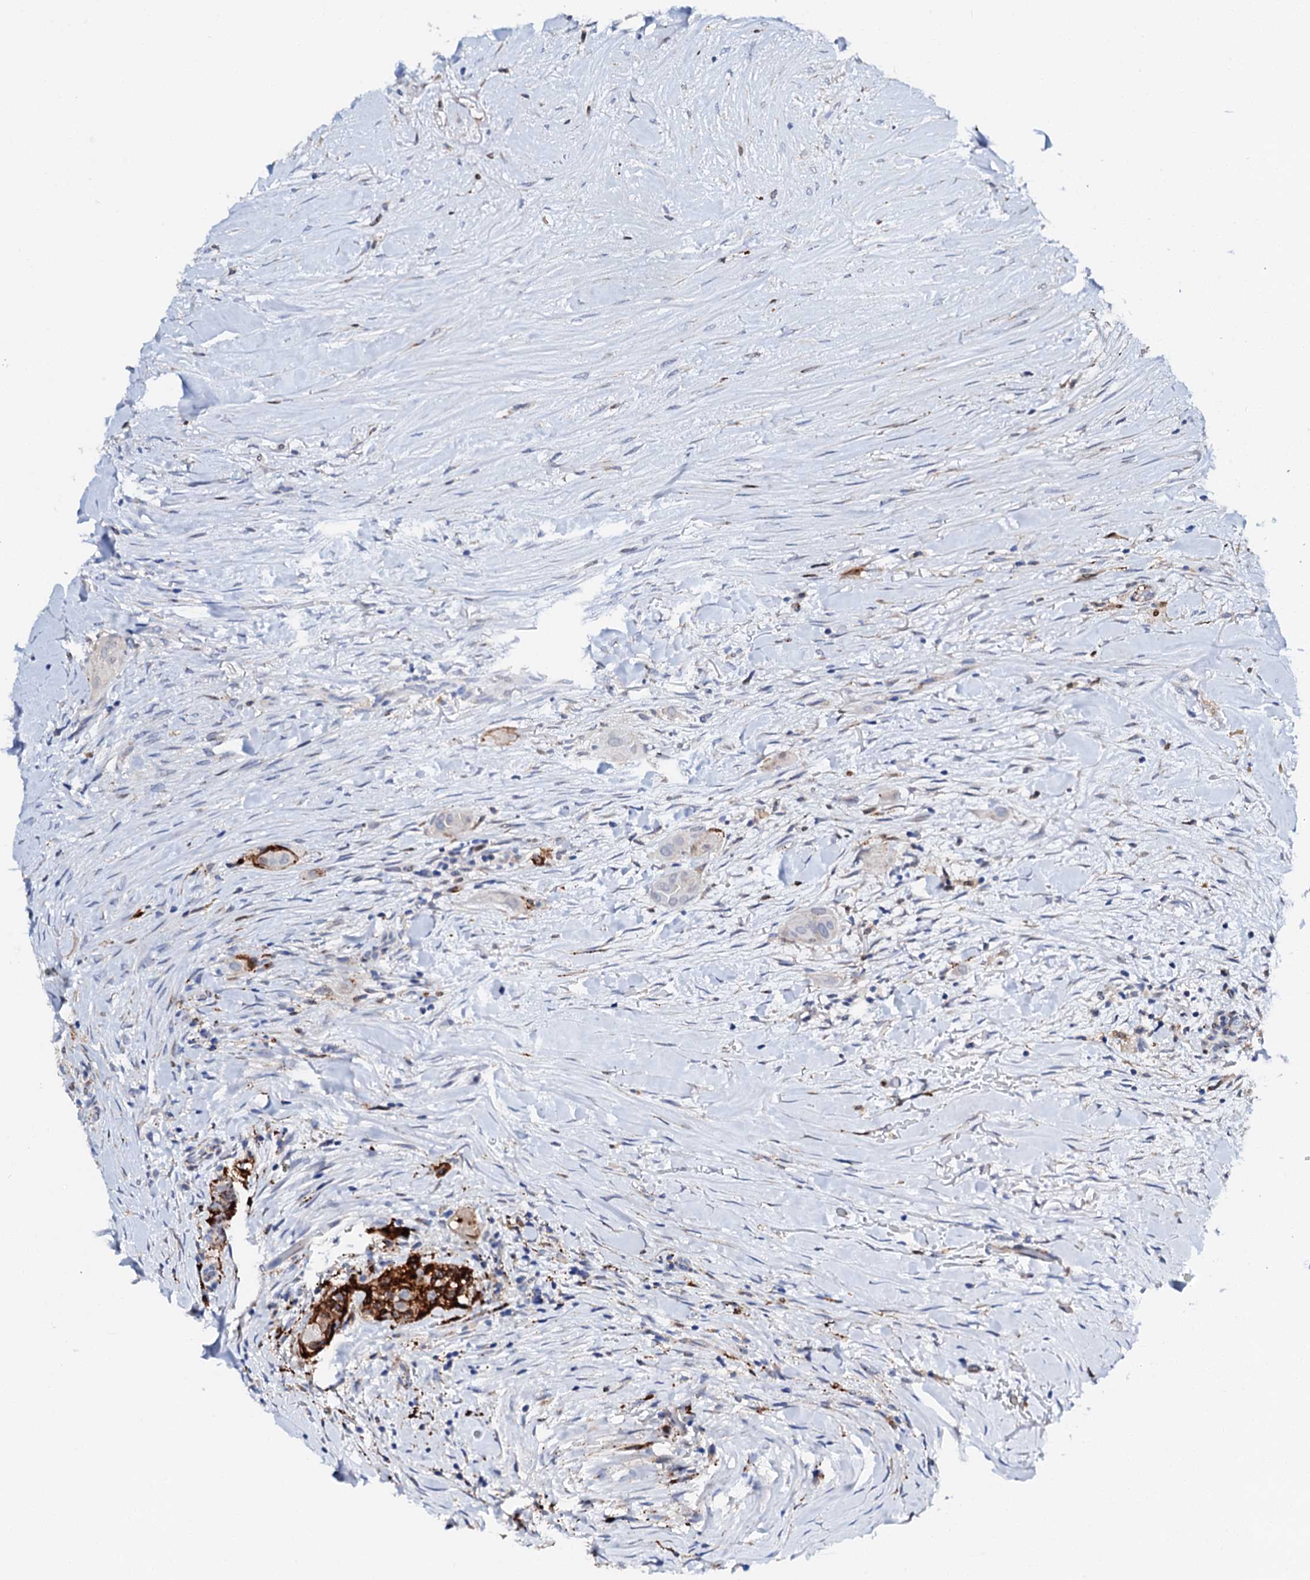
{"staining": {"intensity": "negative", "quantity": "none", "location": "none"}, "tissue": "thyroid cancer", "cell_type": "Tumor cells", "image_type": "cancer", "snomed": [{"axis": "morphology", "description": "Papillary adenocarcinoma, NOS"}, {"axis": "topography", "description": "Thyroid gland"}], "caption": "Human thyroid papillary adenocarcinoma stained for a protein using immunohistochemistry displays no positivity in tumor cells.", "gene": "MED13L", "patient": {"sex": "female", "age": 59}}